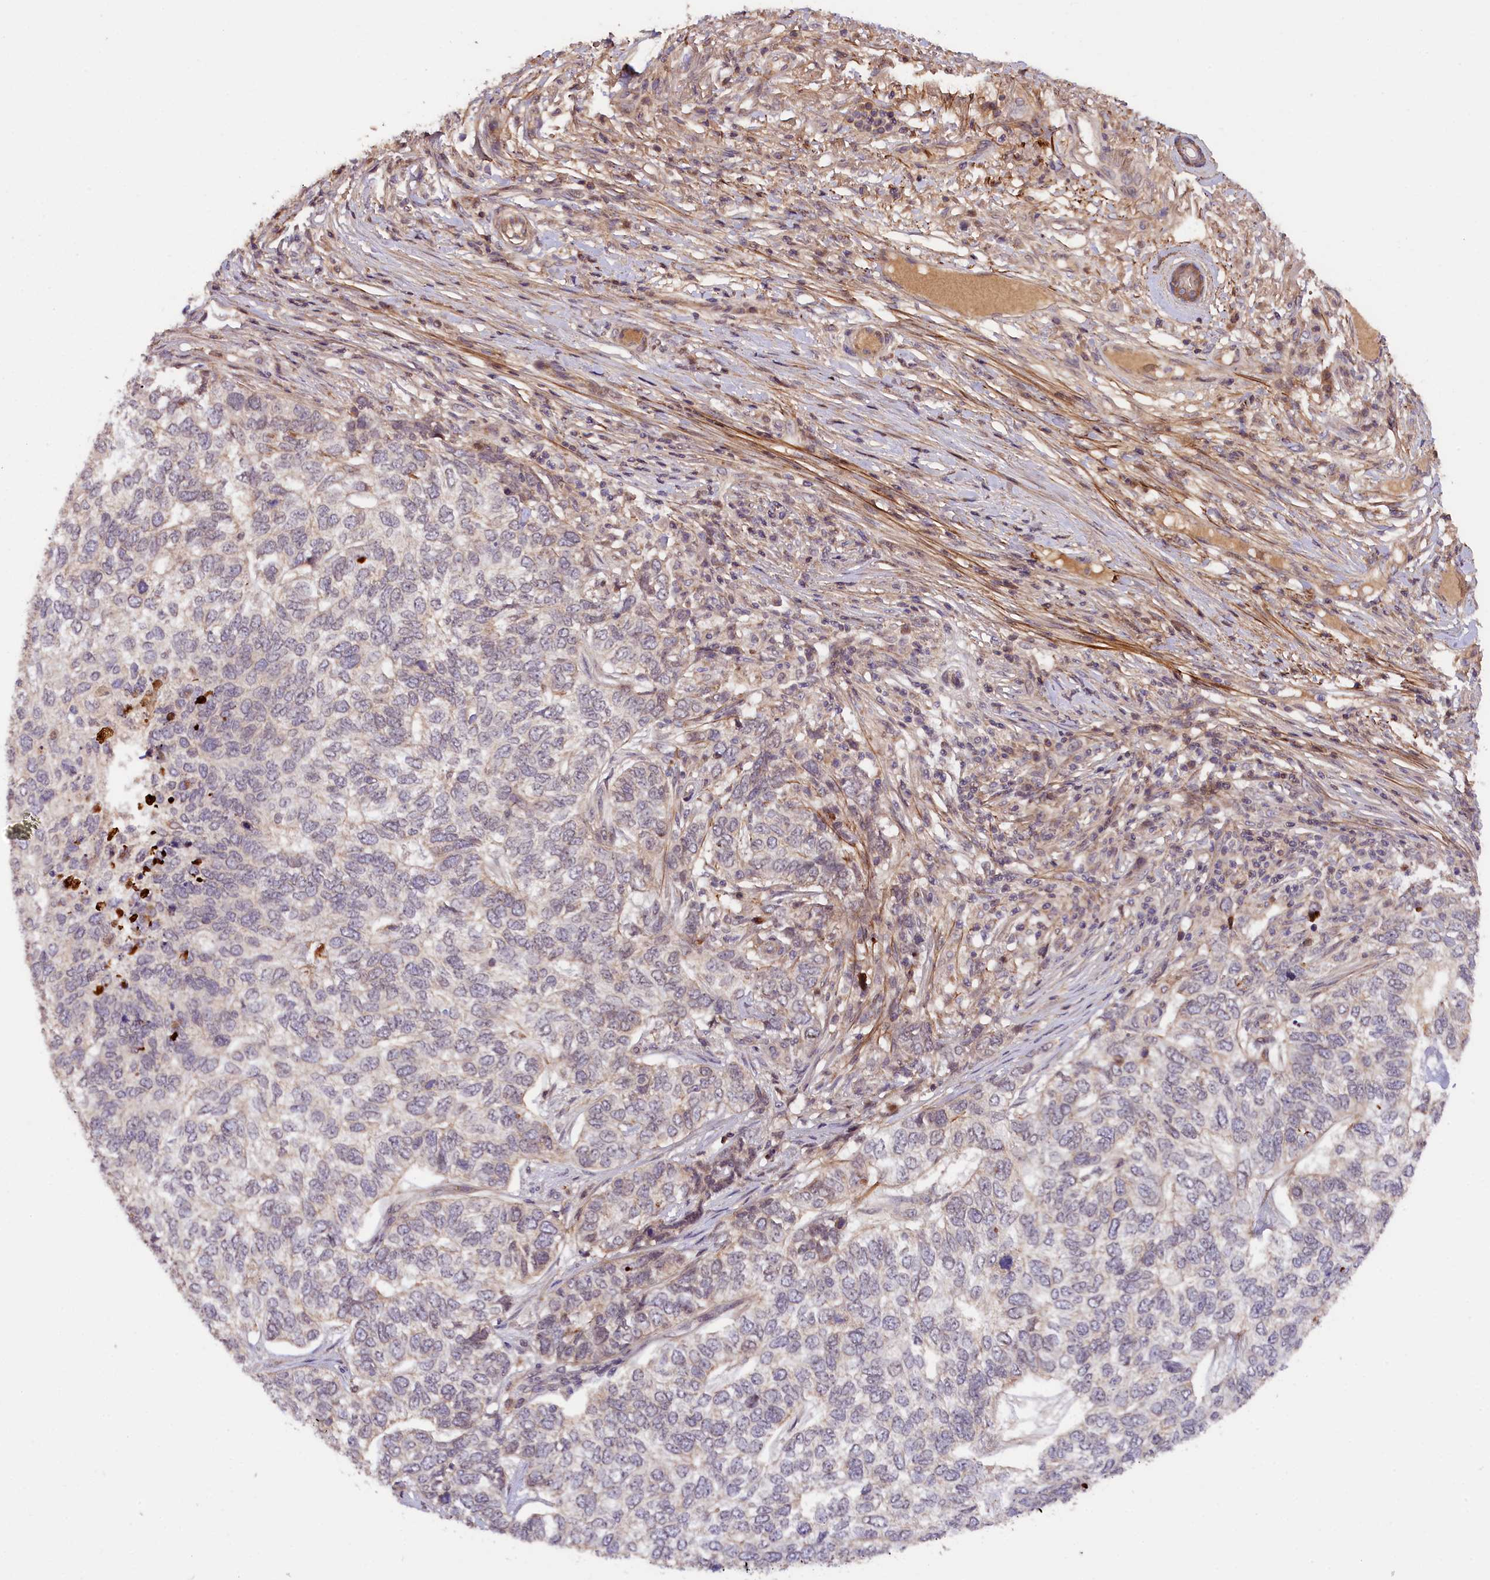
{"staining": {"intensity": "negative", "quantity": "none", "location": "none"}, "tissue": "skin cancer", "cell_type": "Tumor cells", "image_type": "cancer", "snomed": [{"axis": "morphology", "description": "Basal cell carcinoma"}, {"axis": "topography", "description": "Skin"}], "caption": "An immunohistochemistry histopathology image of skin cancer (basal cell carcinoma) is shown. There is no staining in tumor cells of skin cancer (basal cell carcinoma). (DAB IHC visualized using brightfield microscopy, high magnification).", "gene": "ZNF480", "patient": {"sex": "female", "age": 65}}